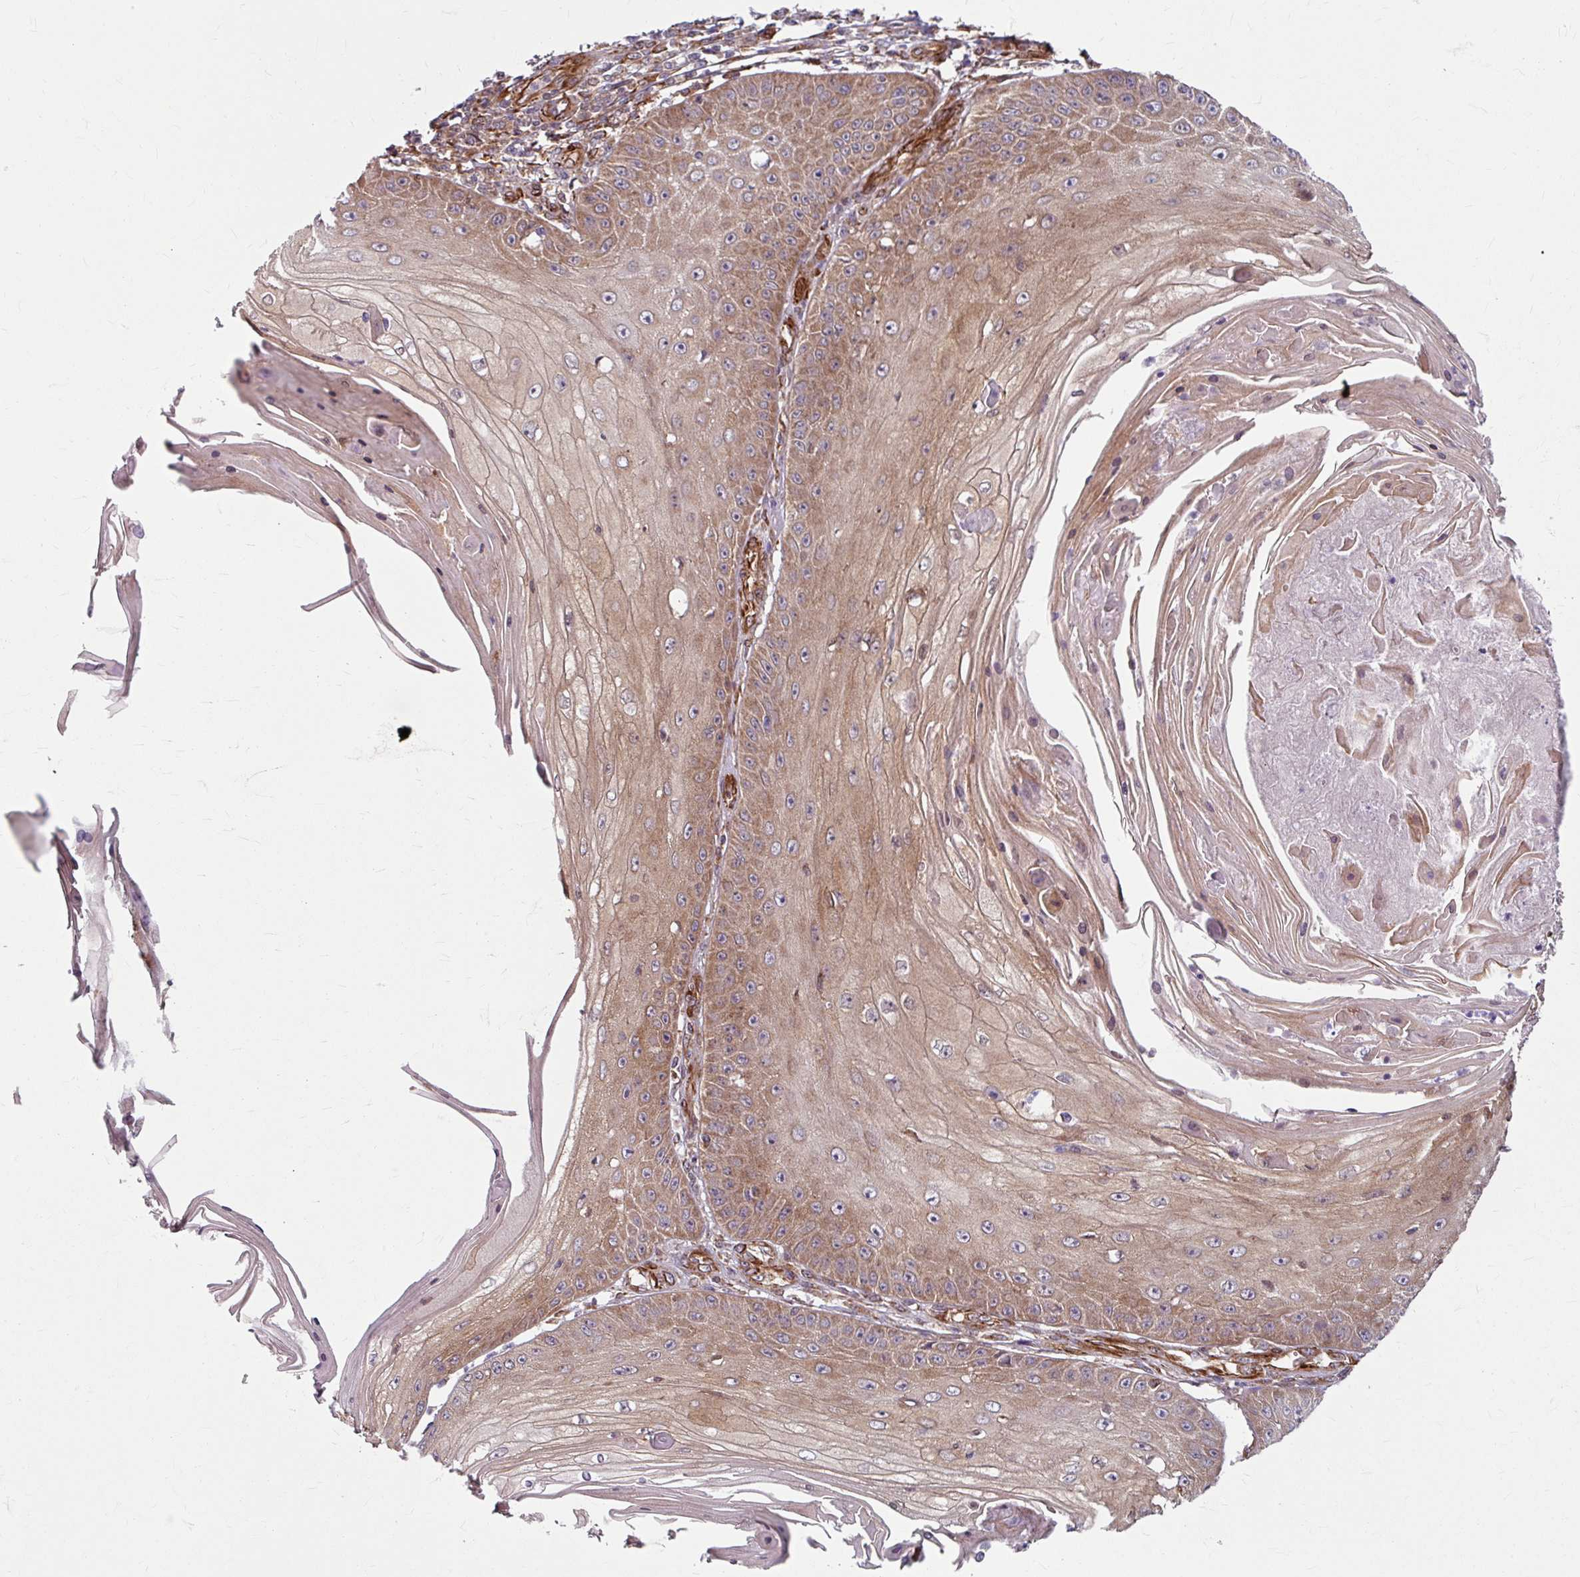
{"staining": {"intensity": "moderate", "quantity": "25%-75%", "location": "cytoplasmic/membranous"}, "tissue": "skin cancer", "cell_type": "Tumor cells", "image_type": "cancer", "snomed": [{"axis": "morphology", "description": "Squamous cell carcinoma, NOS"}, {"axis": "topography", "description": "Skin"}], "caption": "The immunohistochemical stain highlights moderate cytoplasmic/membranous expression in tumor cells of skin squamous cell carcinoma tissue.", "gene": "DAAM2", "patient": {"sex": "male", "age": 70}}